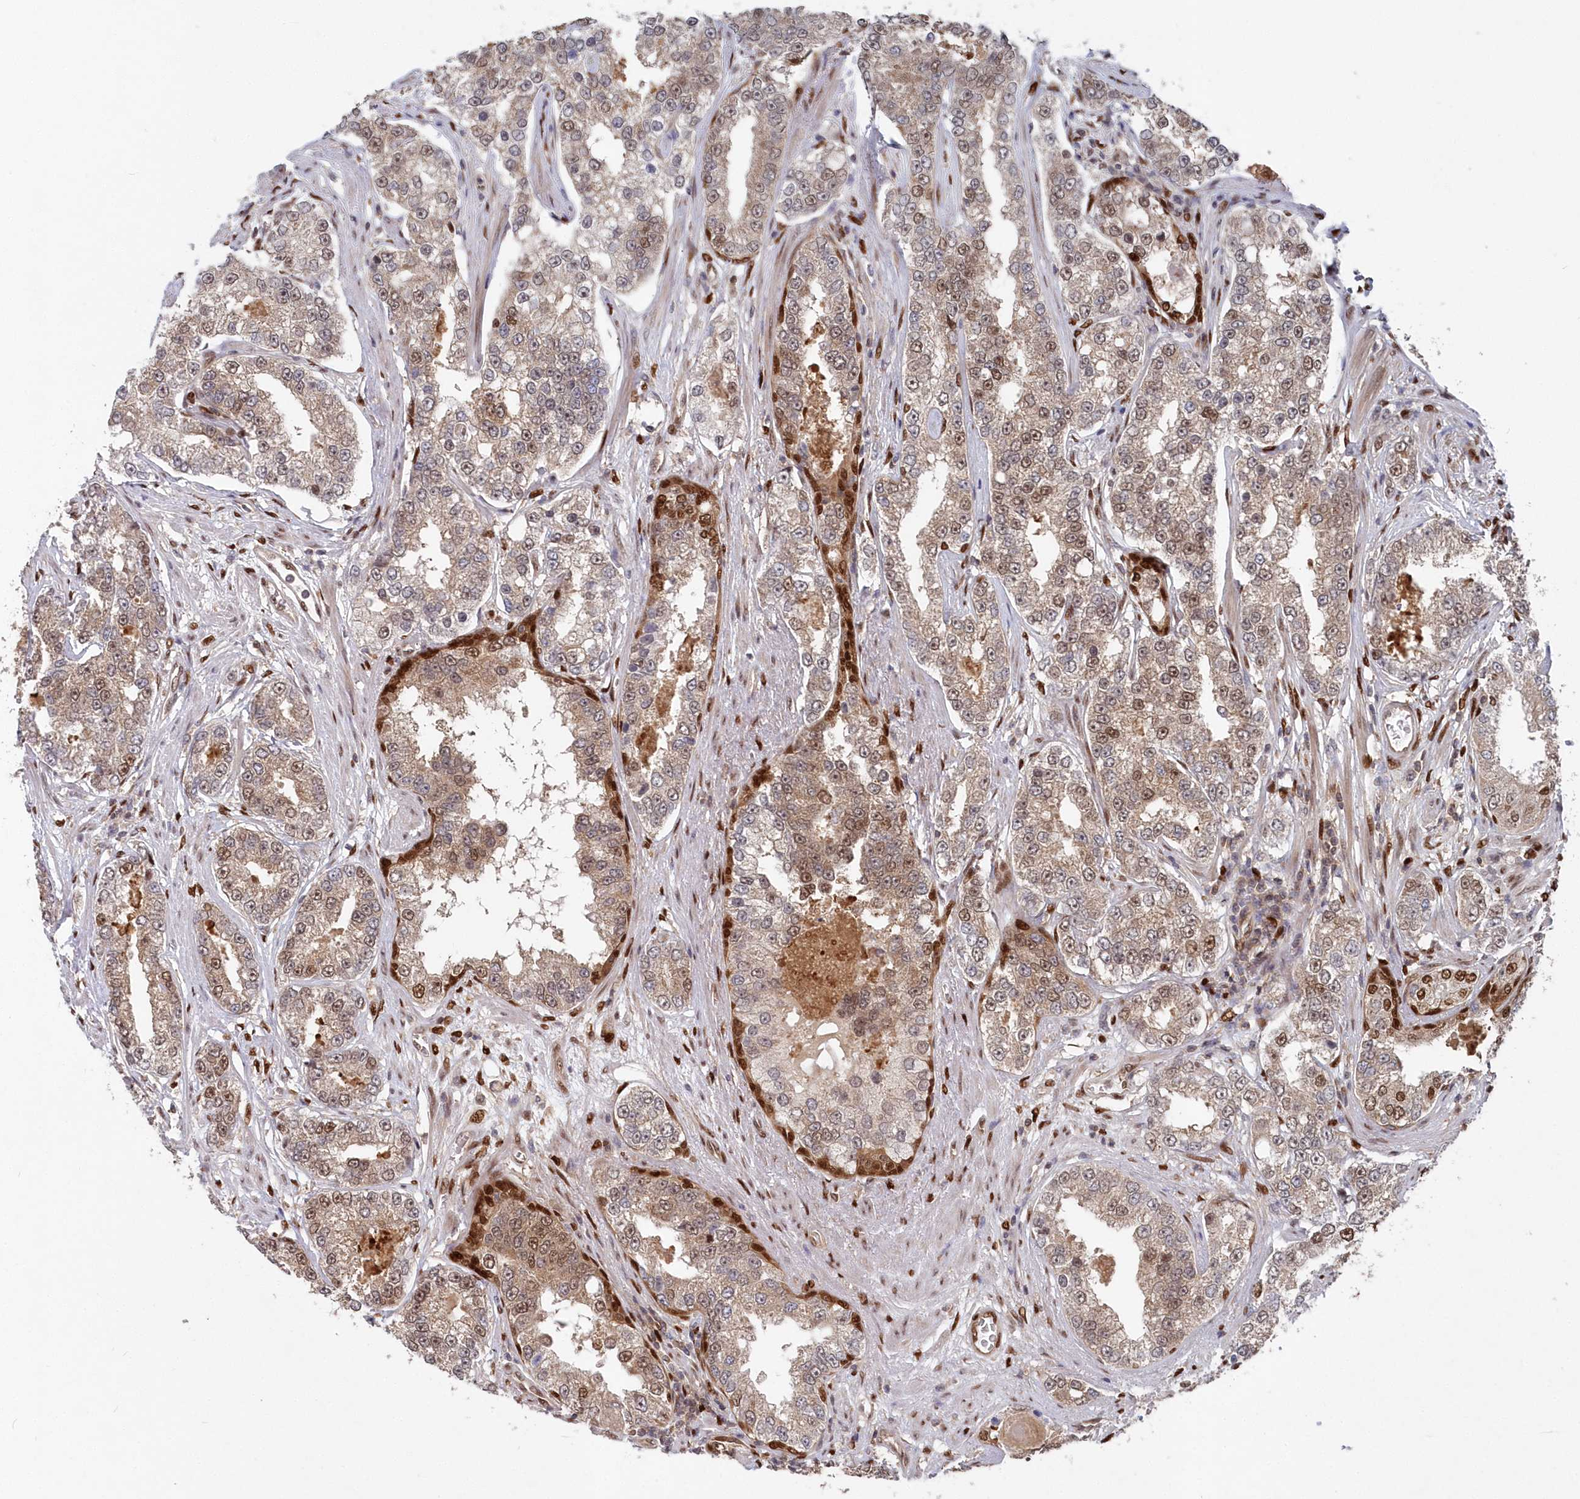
{"staining": {"intensity": "moderate", "quantity": "<25%", "location": "cytoplasmic/membranous,nuclear"}, "tissue": "prostate cancer", "cell_type": "Tumor cells", "image_type": "cancer", "snomed": [{"axis": "morphology", "description": "Normal tissue, NOS"}, {"axis": "morphology", "description": "Adenocarcinoma, High grade"}, {"axis": "topography", "description": "Prostate"}], "caption": "Tumor cells display moderate cytoplasmic/membranous and nuclear staining in about <25% of cells in high-grade adenocarcinoma (prostate).", "gene": "ABHD14B", "patient": {"sex": "male", "age": 83}}